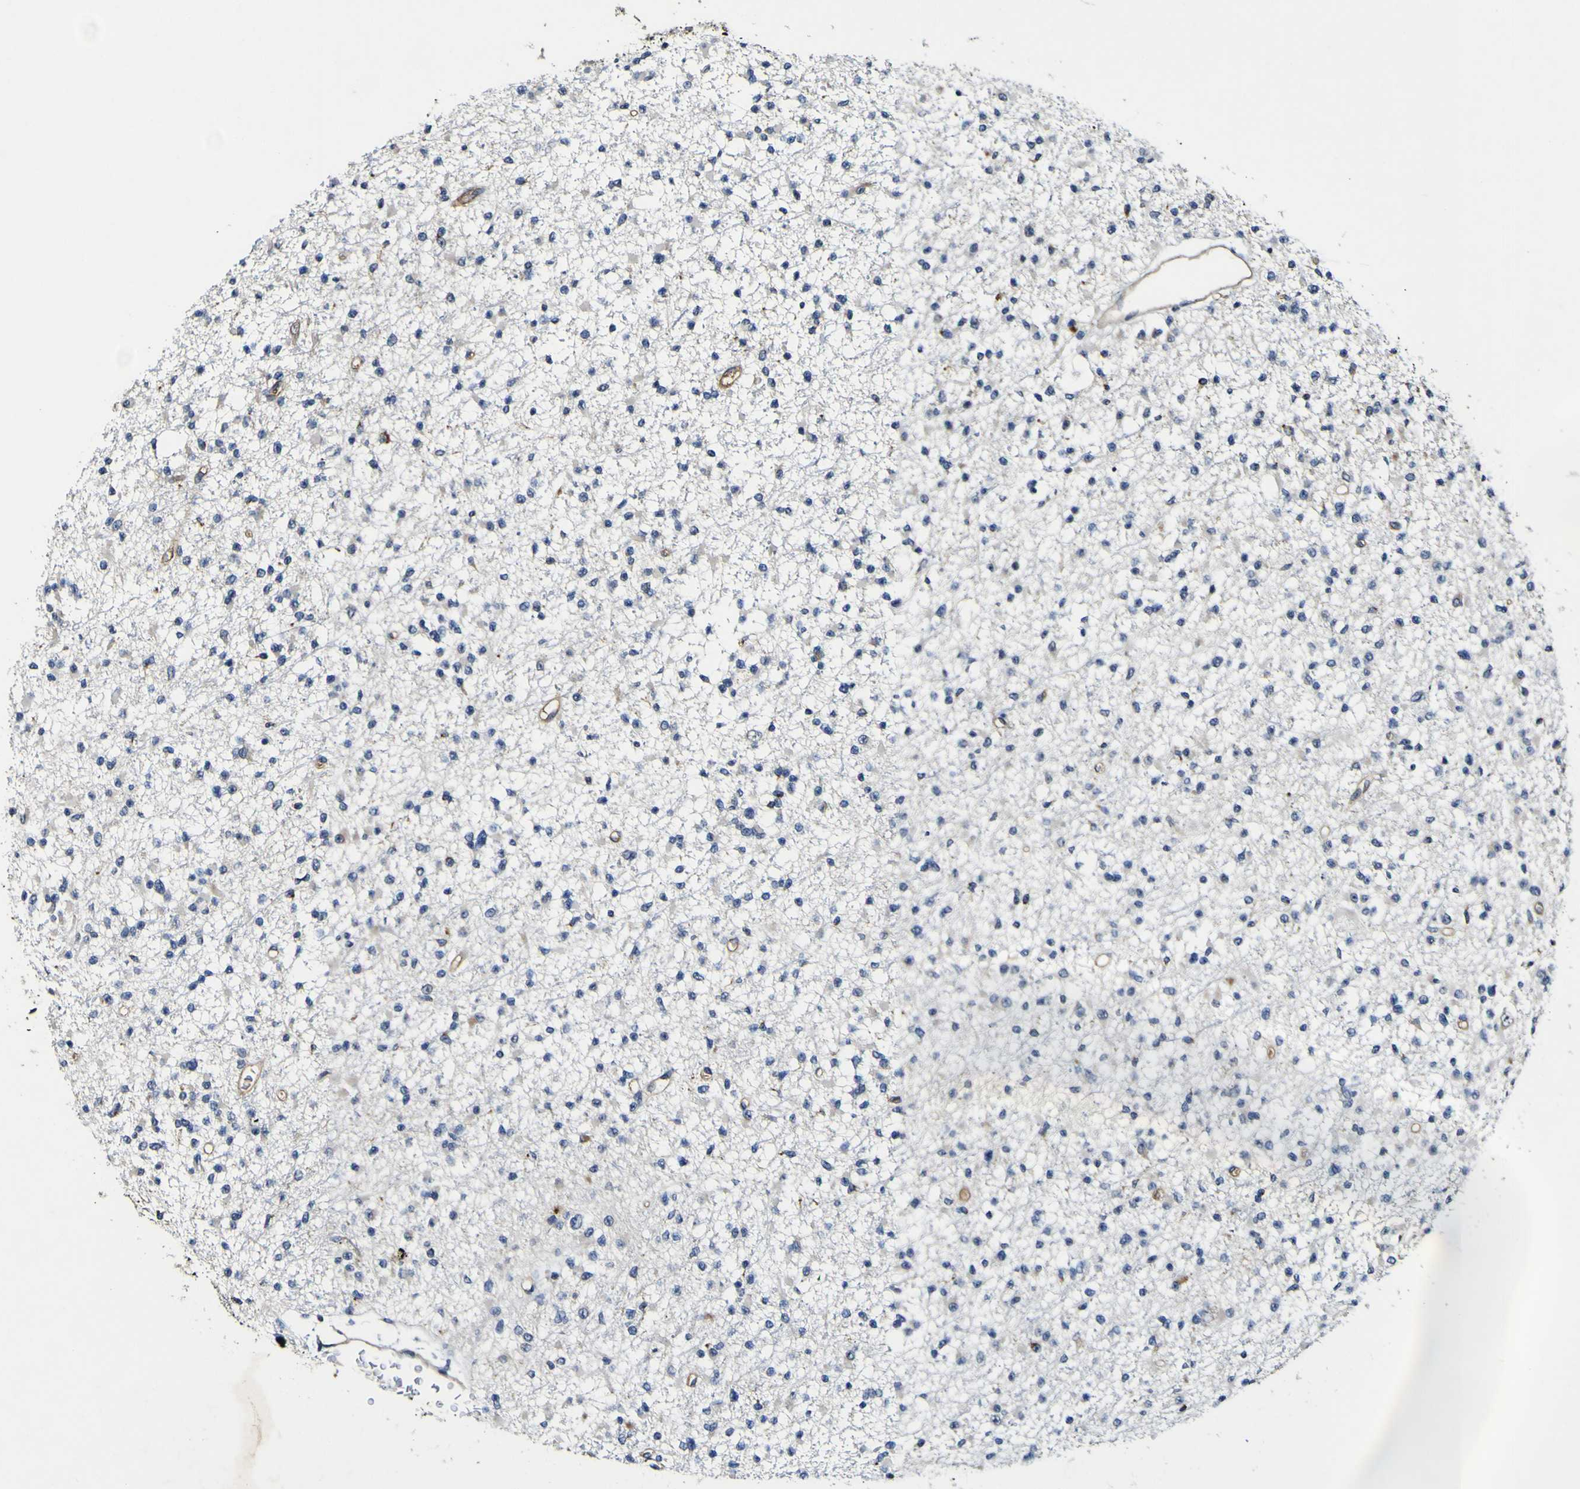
{"staining": {"intensity": "negative", "quantity": "none", "location": "none"}, "tissue": "glioma", "cell_type": "Tumor cells", "image_type": "cancer", "snomed": [{"axis": "morphology", "description": "Glioma, malignant, Low grade"}, {"axis": "topography", "description": "Brain"}], "caption": "The histopathology image demonstrates no staining of tumor cells in malignant glioma (low-grade).", "gene": "CCL2", "patient": {"sex": "female", "age": 22}}